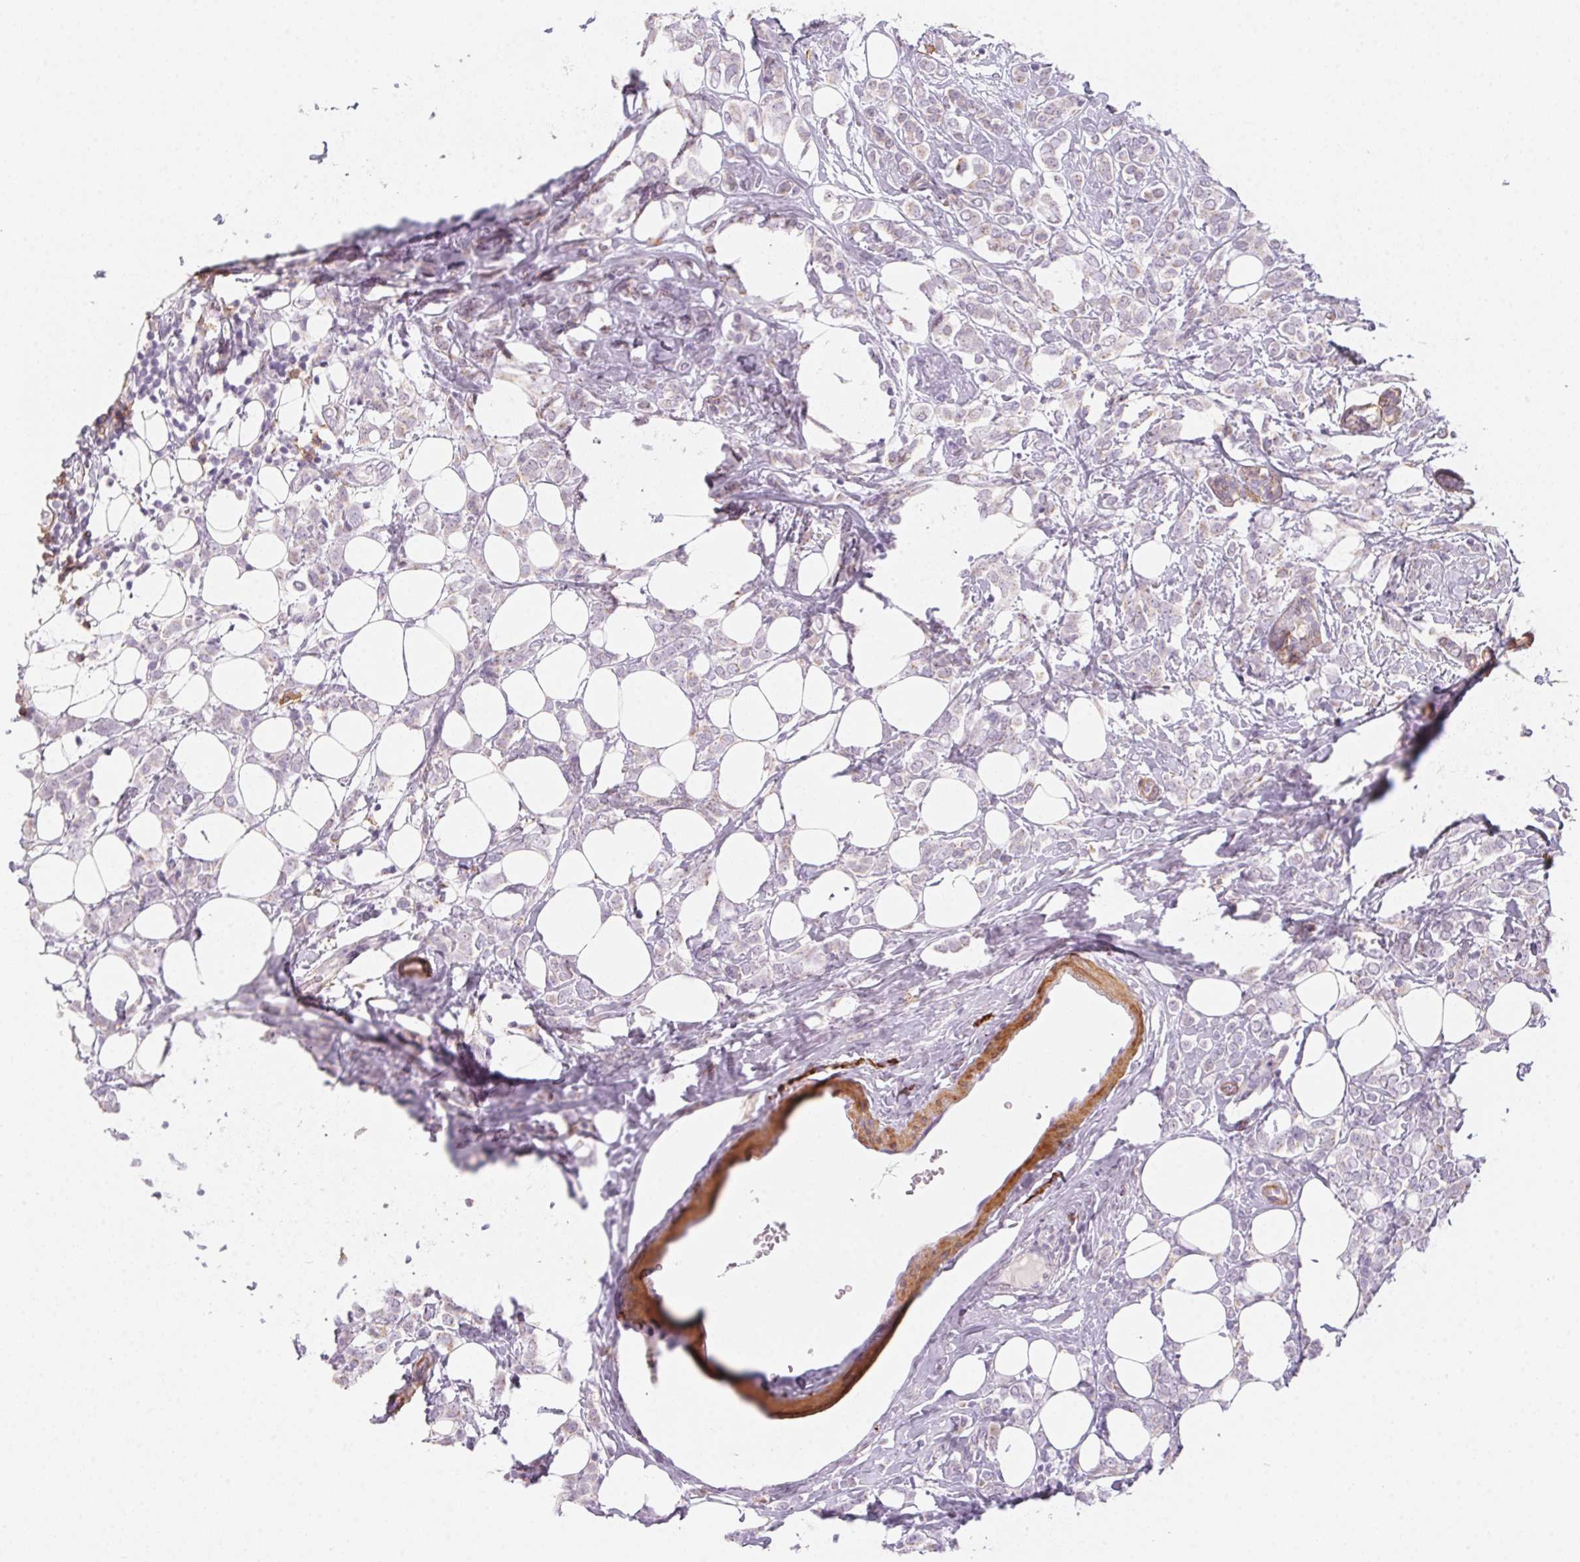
{"staining": {"intensity": "negative", "quantity": "none", "location": "none"}, "tissue": "breast cancer", "cell_type": "Tumor cells", "image_type": "cancer", "snomed": [{"axis": "morphology", "description": "Lobular carcinoma"}, {"axis": "topography", "description": "Breast"}], "caption": "This is an immunohistochemistry image of human breast lobular carcinoma. There is no positivity in tumor cells.", "gene": "PRPH", "patient": {"sex": "female", "age": 49}}